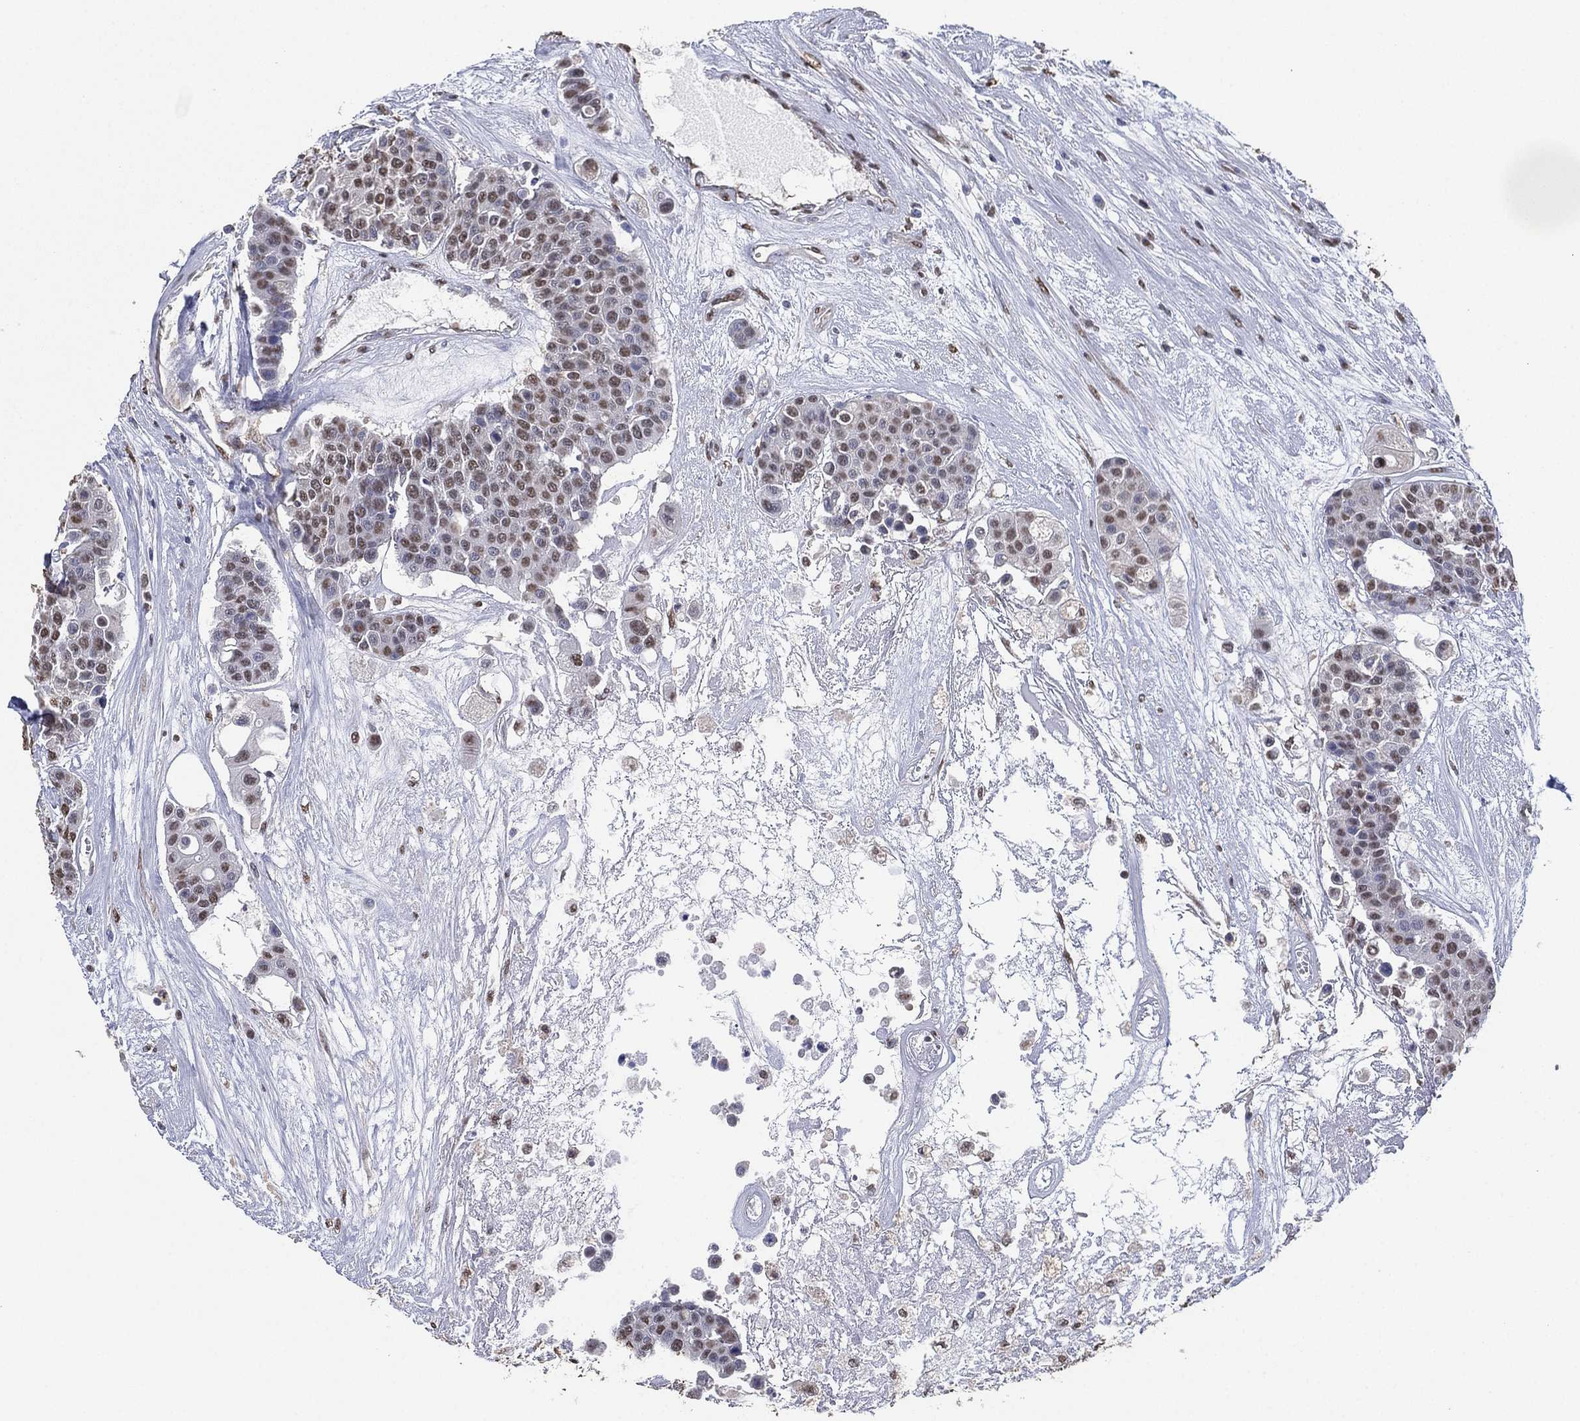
{"staining": {"intensity": "weak", "quantity": "25%-75%", "location": "nuclear"}, "tissue": "carcinoid", "cell_type": "Tumor cells", "image_type": "cancer", "snomed": [{"axis": "morphology", "description": "Carcinoid, malignant, NOS"}, {"axis": "topography", "description": "Colon"}], "caption": "This image displays malignant carcinoid stained with immunohistochemistry (IHC) to label a protein in brown. The nuclear of tumor cells show weak positivity for the protein. Nuclei are counter-stained blue.", "gene": "ALDH7A1", "patient": {"sex": "male", "age": 81}}